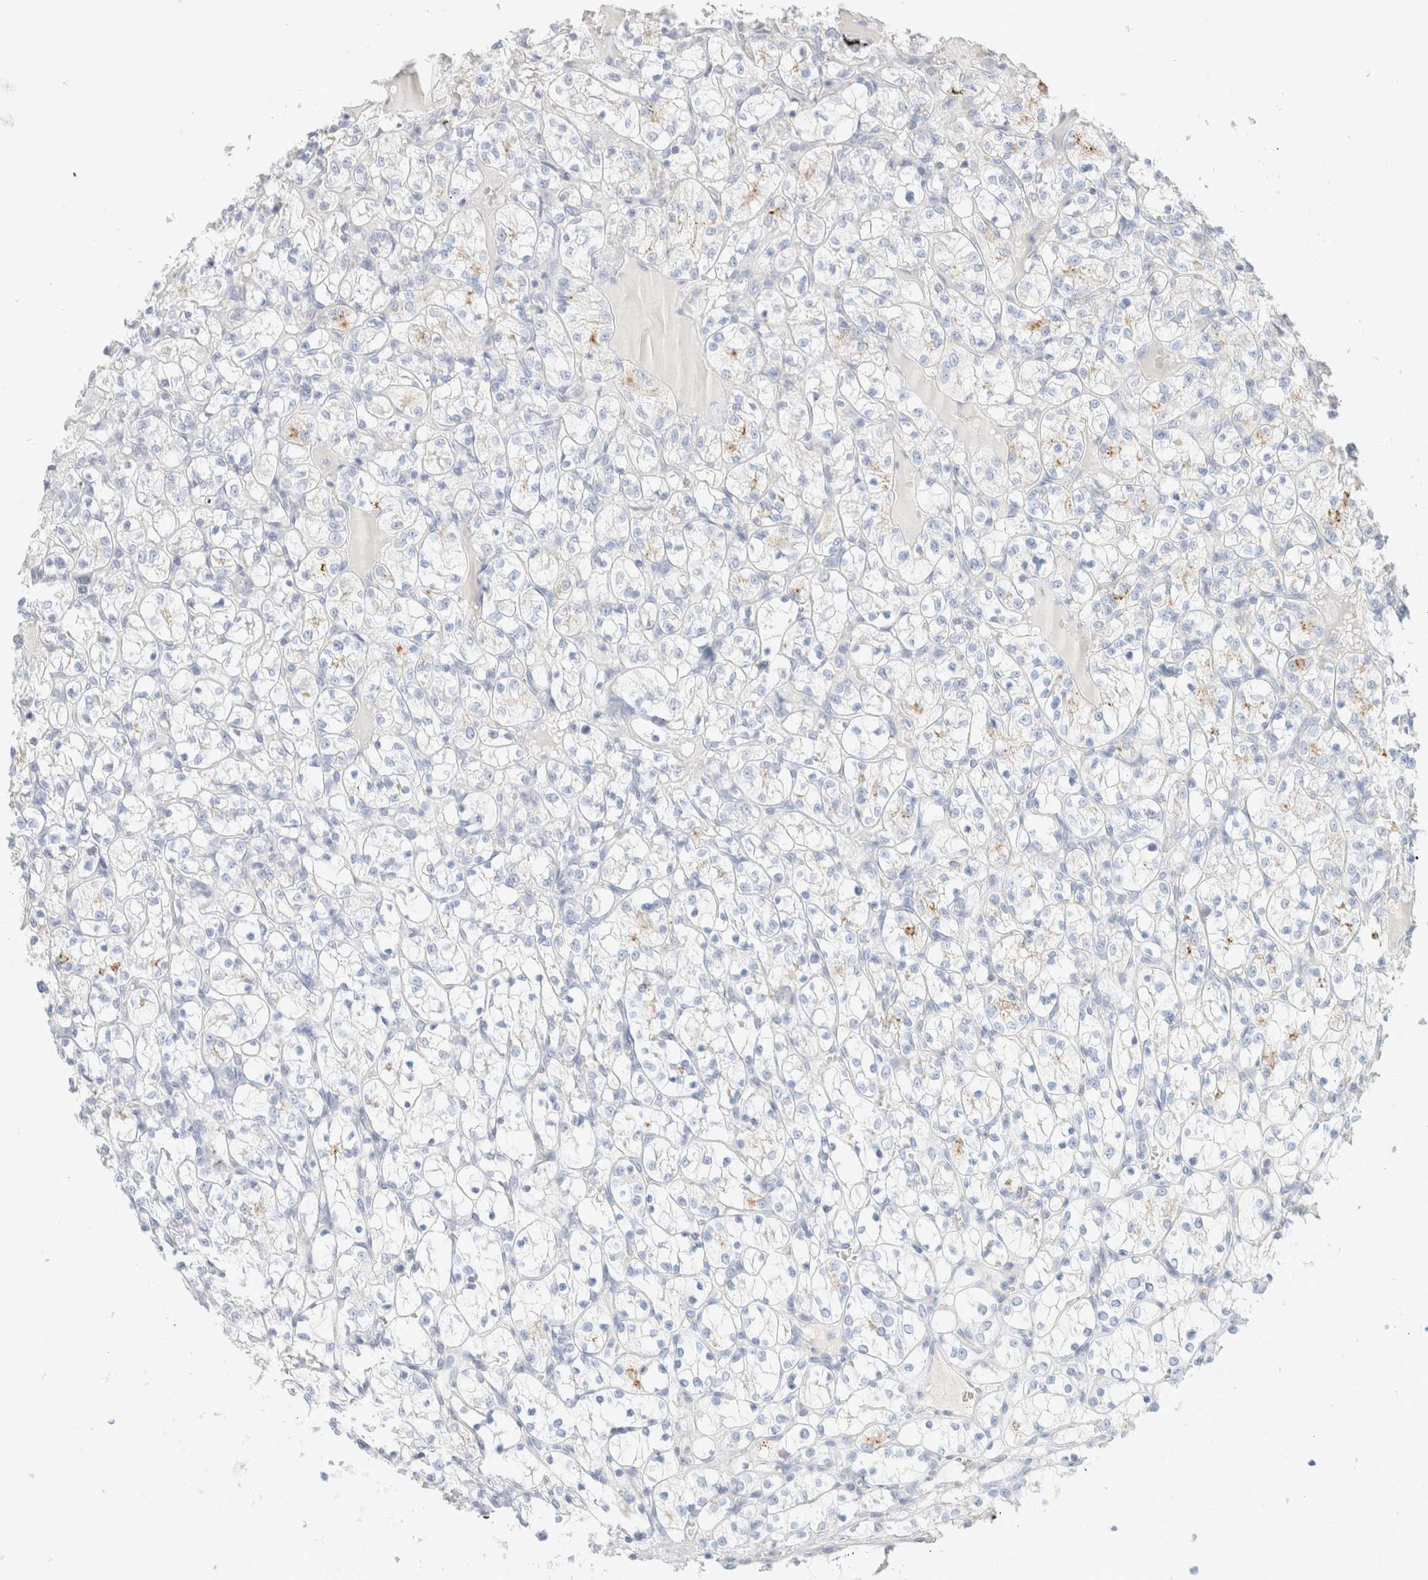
{"staining": {"intensity": "negative", "quantity": "none", "location": "none"}, "tissue": "renal cancer", "cell_type": "Tumor cells", "image_type": "cancer", "snomed": [{"axis": "morphology", "description": "Adenocarcinoma, NOS"}, {"axis": "topography", "description": "Kidney"}], "caption": "IHC image of human renal adenocarcinoma stained for a protein (brown), which displays no expression in tumor cells.", "gene": "CPQ", "patient": {"sex": "female", "age": 69}}